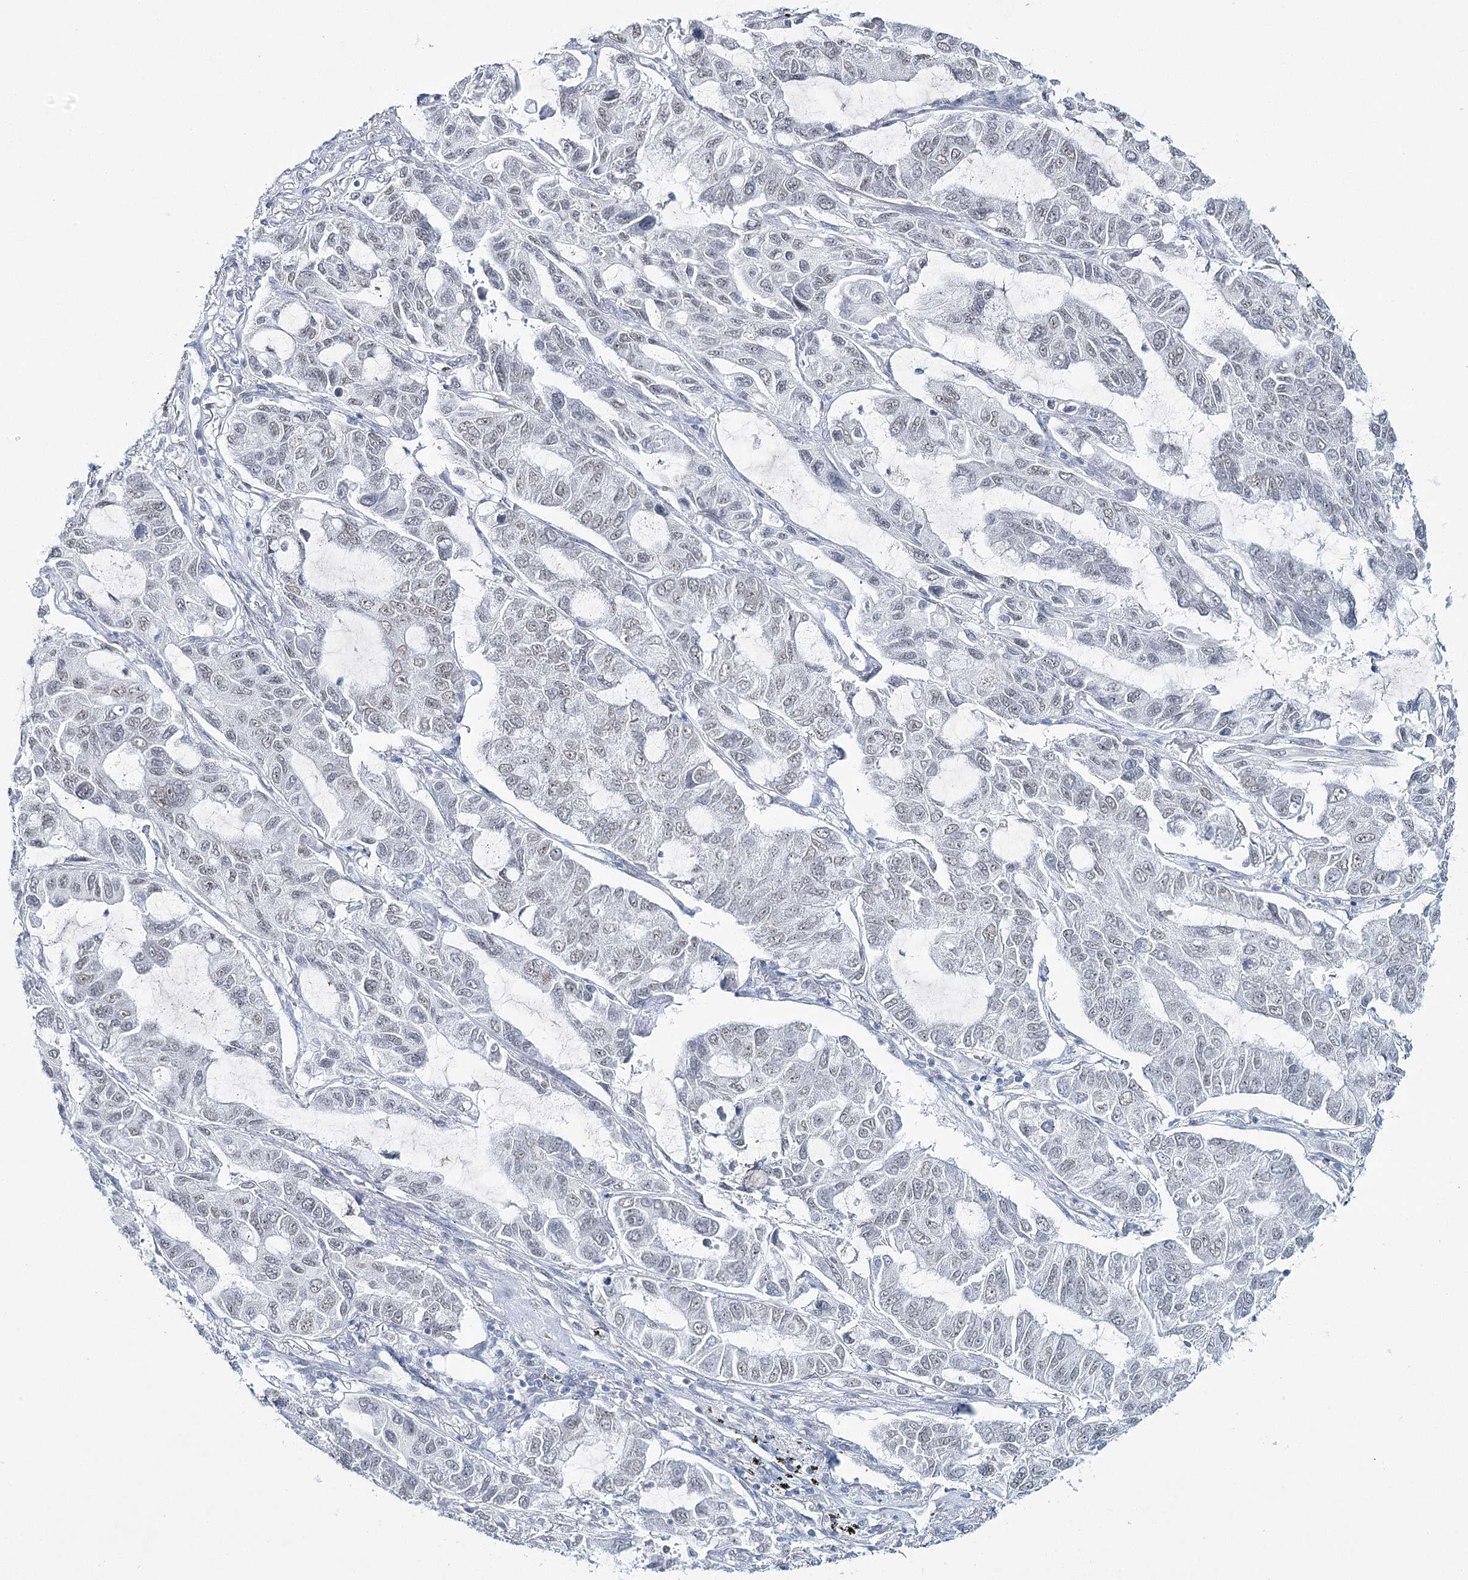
{"staining": {"intensity": "weak", "quantity": "25%-75%", "location": "nuclear"}, "tissue": "lung cancer", "cell_type": "Tumor cells", "image_type": "cancer", "snomed": [{"axis": "morphology", "description": "Adenocarcinoma, NOS"}, {"axis": "topography", "description": "Lung"}], "caption": "Immunohistochemistry photomicrograph of human lung cancer stained for a protein (brown), which displays low levels of weak nuclear expression in about 25%-75% of tumor cells.", "gene": "ZC3H8", "patient": {"sex": "male", "age": 64}}